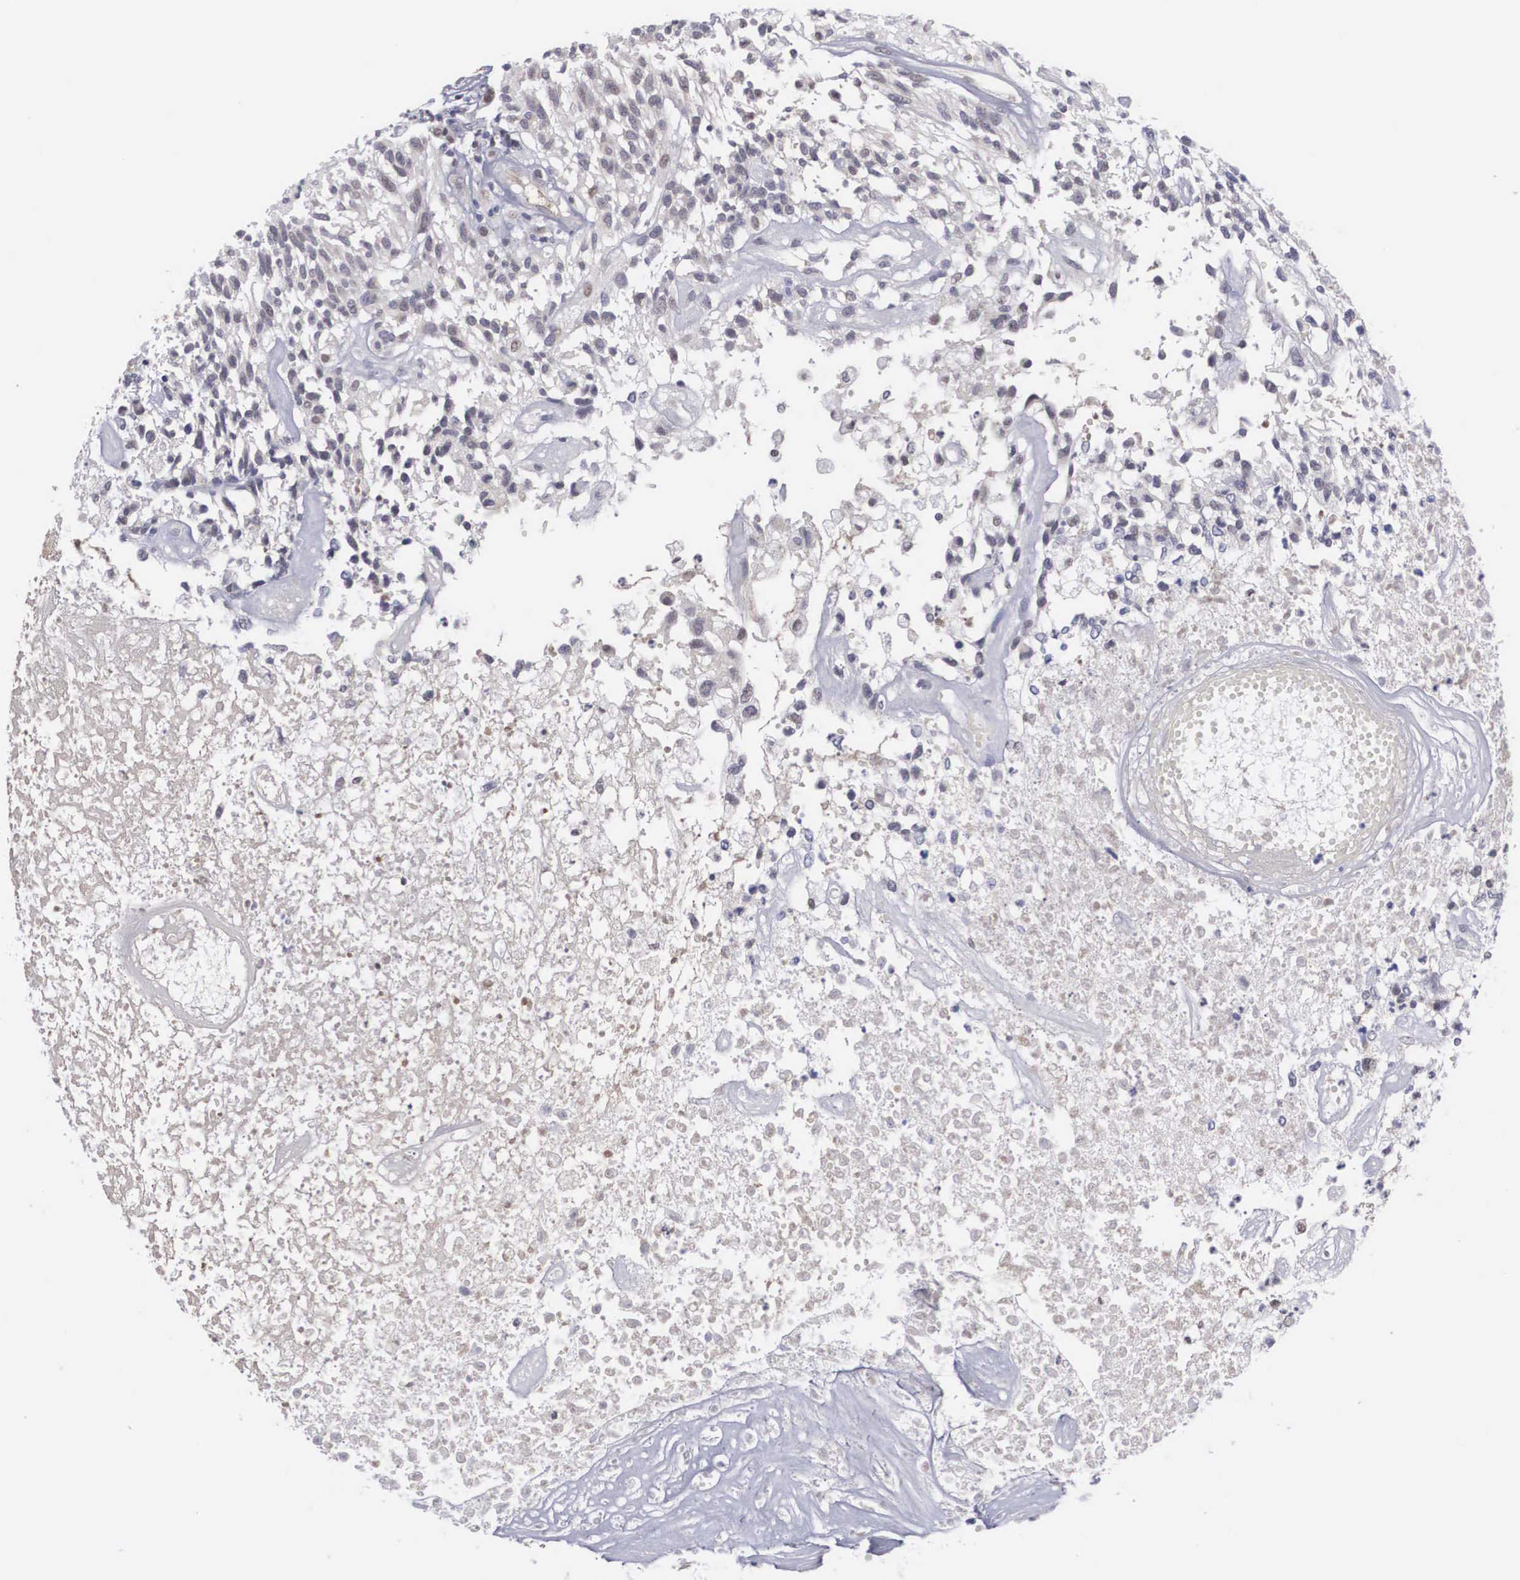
{"staining": {"intensity": "weak", "quantity": "<25%", "location": "nuclear"}, "tissue": "glioma", "cell_type": "Tumor cells", "image_type": "cancer", "snomed": [{"axis": "morphology", "description": "Glioma, malignant, High grade"}, {"axis": "topography", "description": "Brain"}], "caption": "Tumor cells show no significant expression in glioma.", "gene": "RBPJ", "patient": {"sex": "male", "age": 77}}